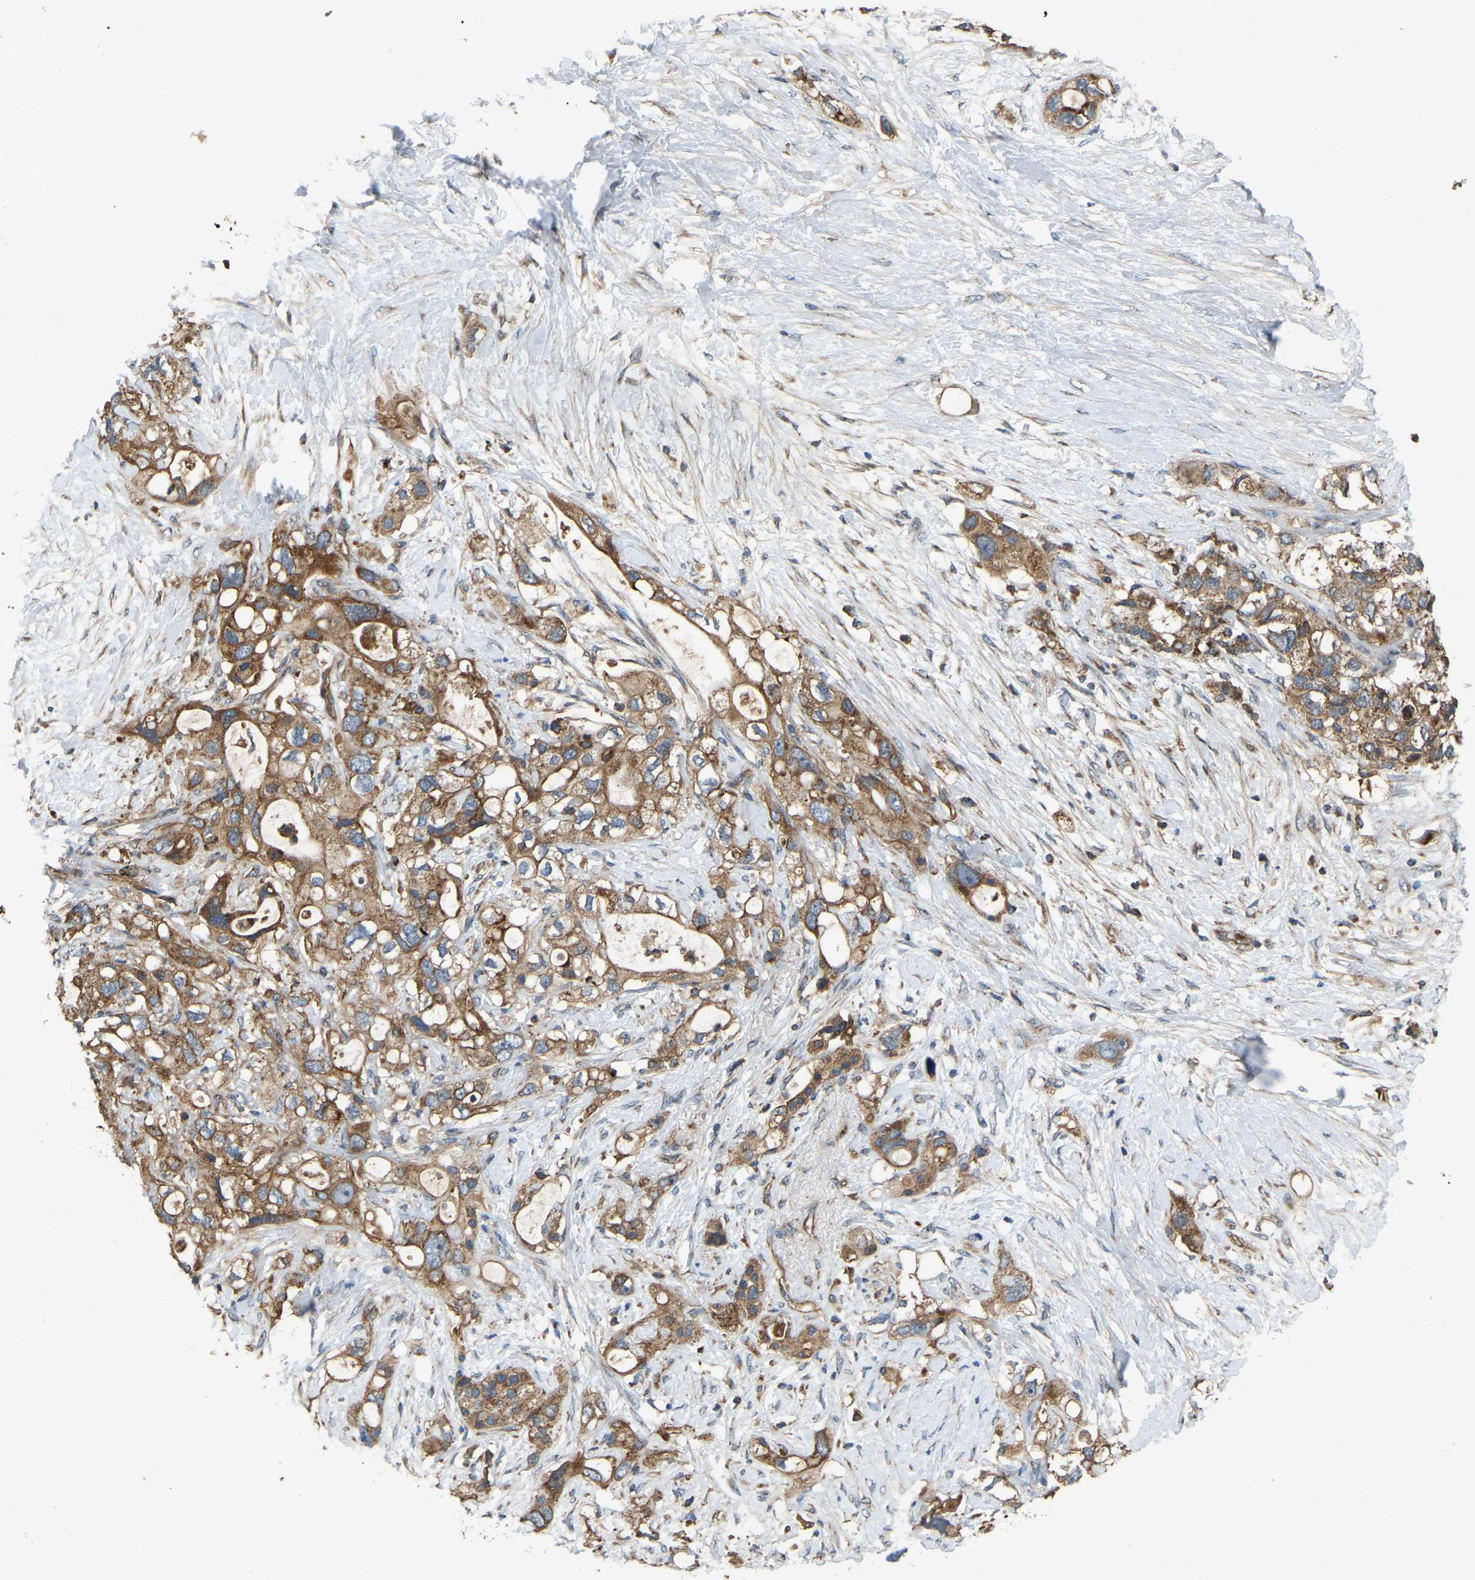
{"staining": {"intensity": "moderate", "quantity": ">75%", "location": "cytoplasmic/membranous"}, "tissue": "pancreatic cancer", "cell_type": "Tumor cells", "image_type": "cancer", "snomed": [{"axis": "morphology", "description": "Adenocarcinoma, NOS"}, {"axis": "topography", "description": "Pancreas"}], "caption": "Pancreatic cancer (adenocarcinoma) stained with DAB immunohistochemistry exhibits medium levels of moderate cytoplasmic/membranous positivity in approximately >75% of tumor cells.", "gene": "SAMD9L", "patient": {"sex": "female", "age": 56}}